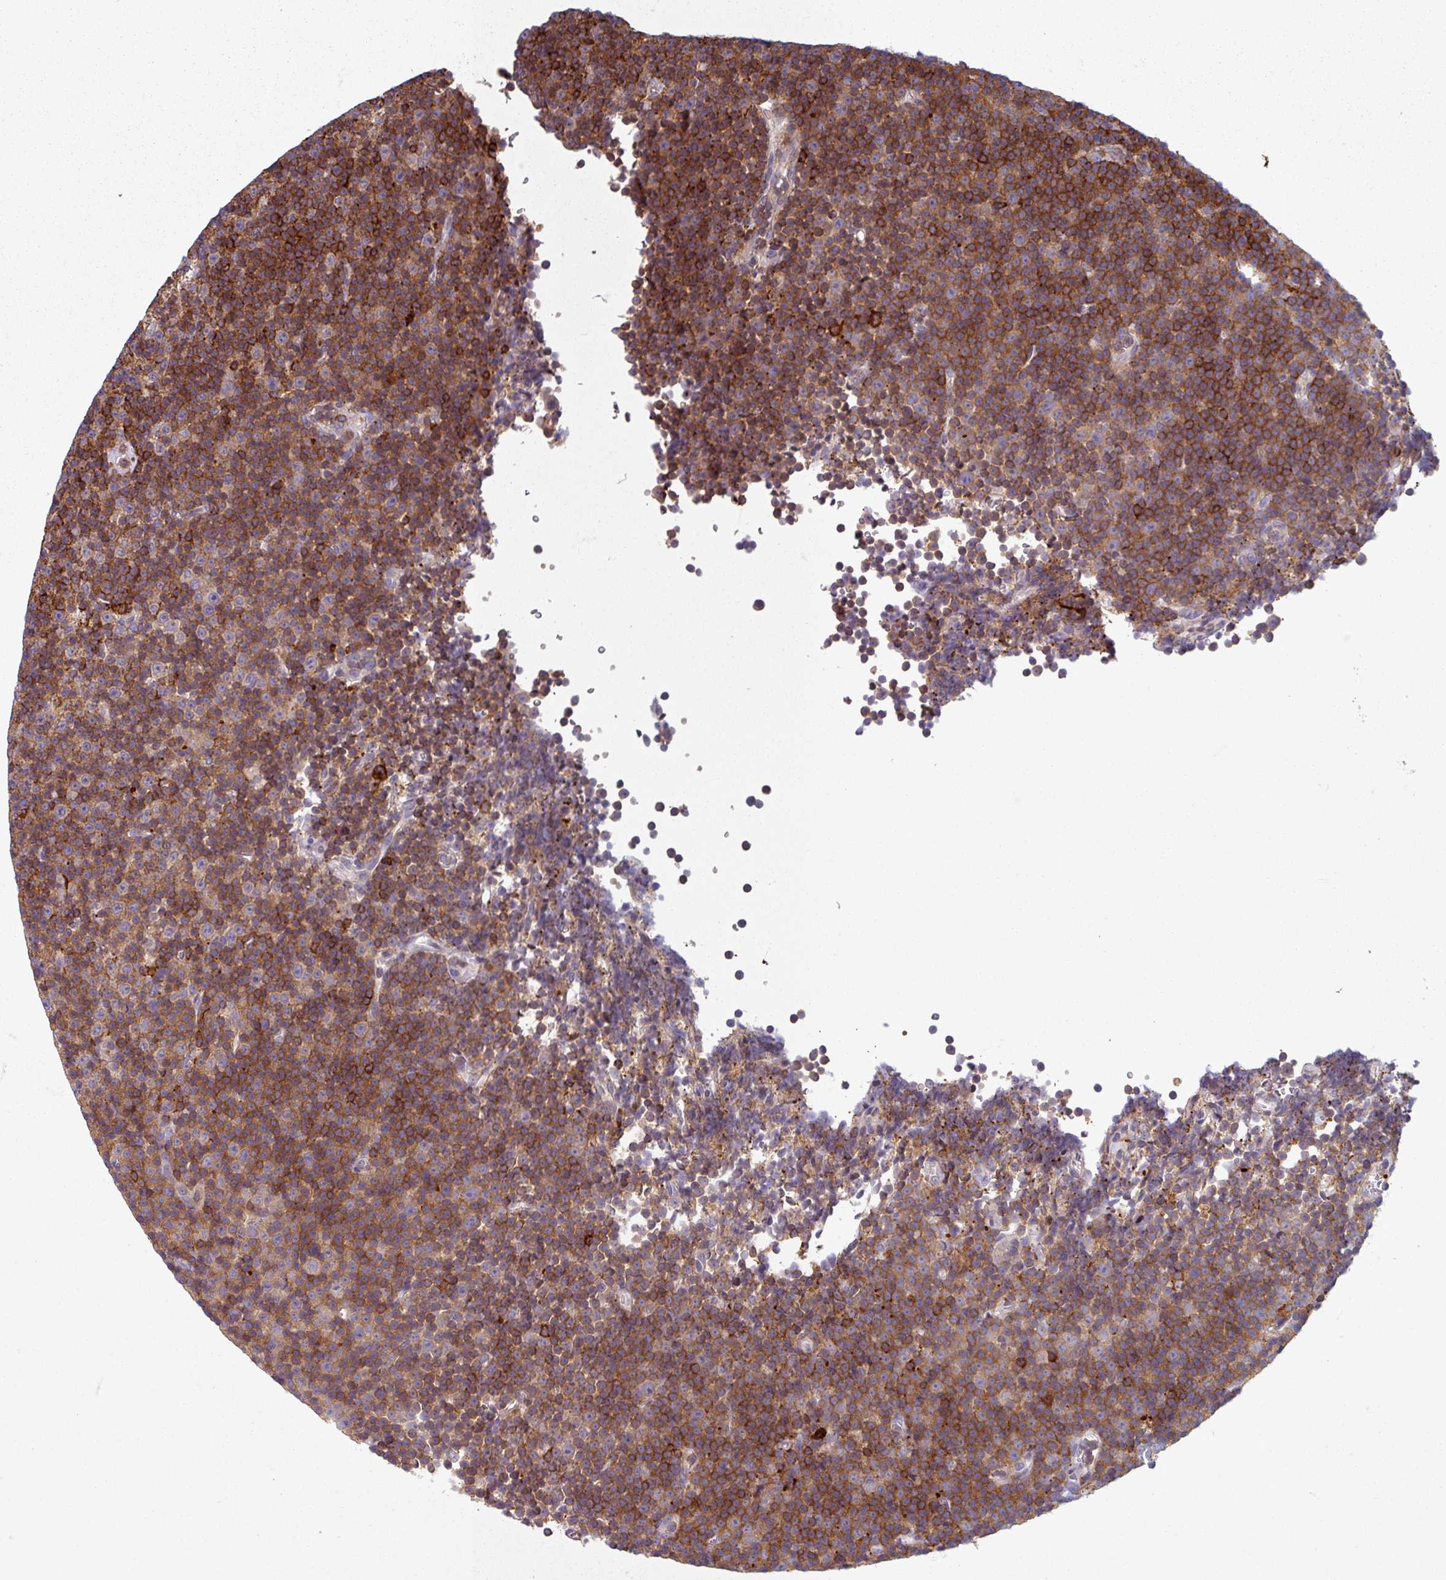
{"staining": {"intensity": "strong", "quantity": "25%-75%", "location": "cytoplasmic/membranous"}, "tissue": "lymphoma", "cell_type": "Tumor cells", "image_type": "cancer", "snomed": [{"axis": "morphology", "description": "Malignant lymphoma, non-Hodgkin's type, Low grade"}, {"axis": "topography", "description": "Lymph node"}], "caption": "An immunohistochemistry (IHC) image of neoplastic tissue is shown. Protein staining in brown labels strong cytoplasmic/membranous positivity in lymphoma within tumor cells. (brown staining indicates protein expression, while blue staining denotes nuclei).", "gene": "NEDD9", "patient": {"sex": "female", "age": 67}}